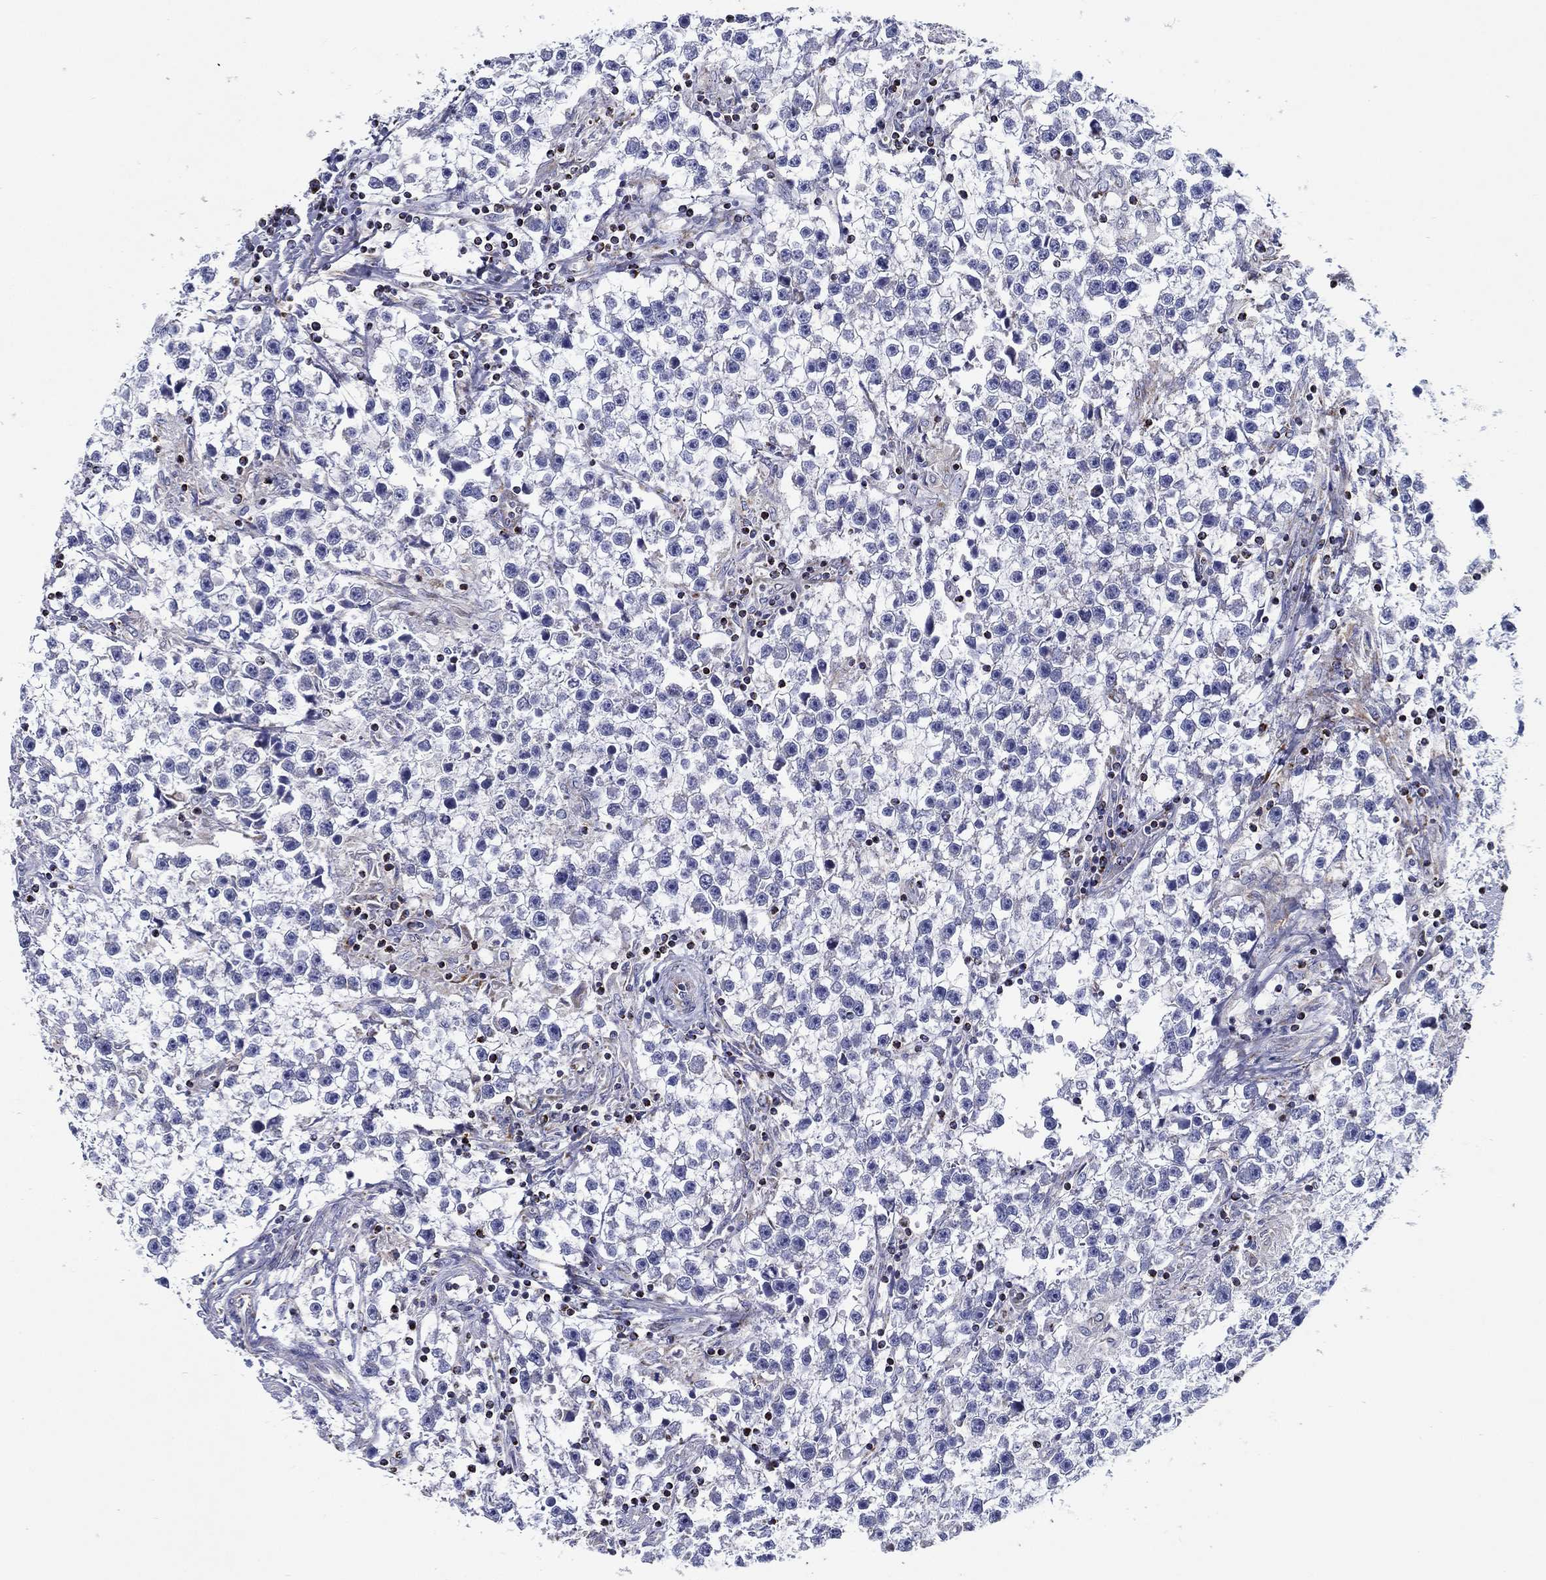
{"staining": {"intensity": "negative", "quantity": "none", "location": "none"}, "tissue": "testis cancer", "cell_type": "Tumor cells", "image_type": "cancer", "snomed": [{"axis": "morphology", "description": "Seminoma, NOS"}, {"axis": "topography", "description": "Testis"}], "caption": "DAB immunohistochemical staining of human seminoma (testis) reveals no significant staining in tumor cells.", "gene": "SFXN1", "patient": {"sex": "male", "age": 59}}